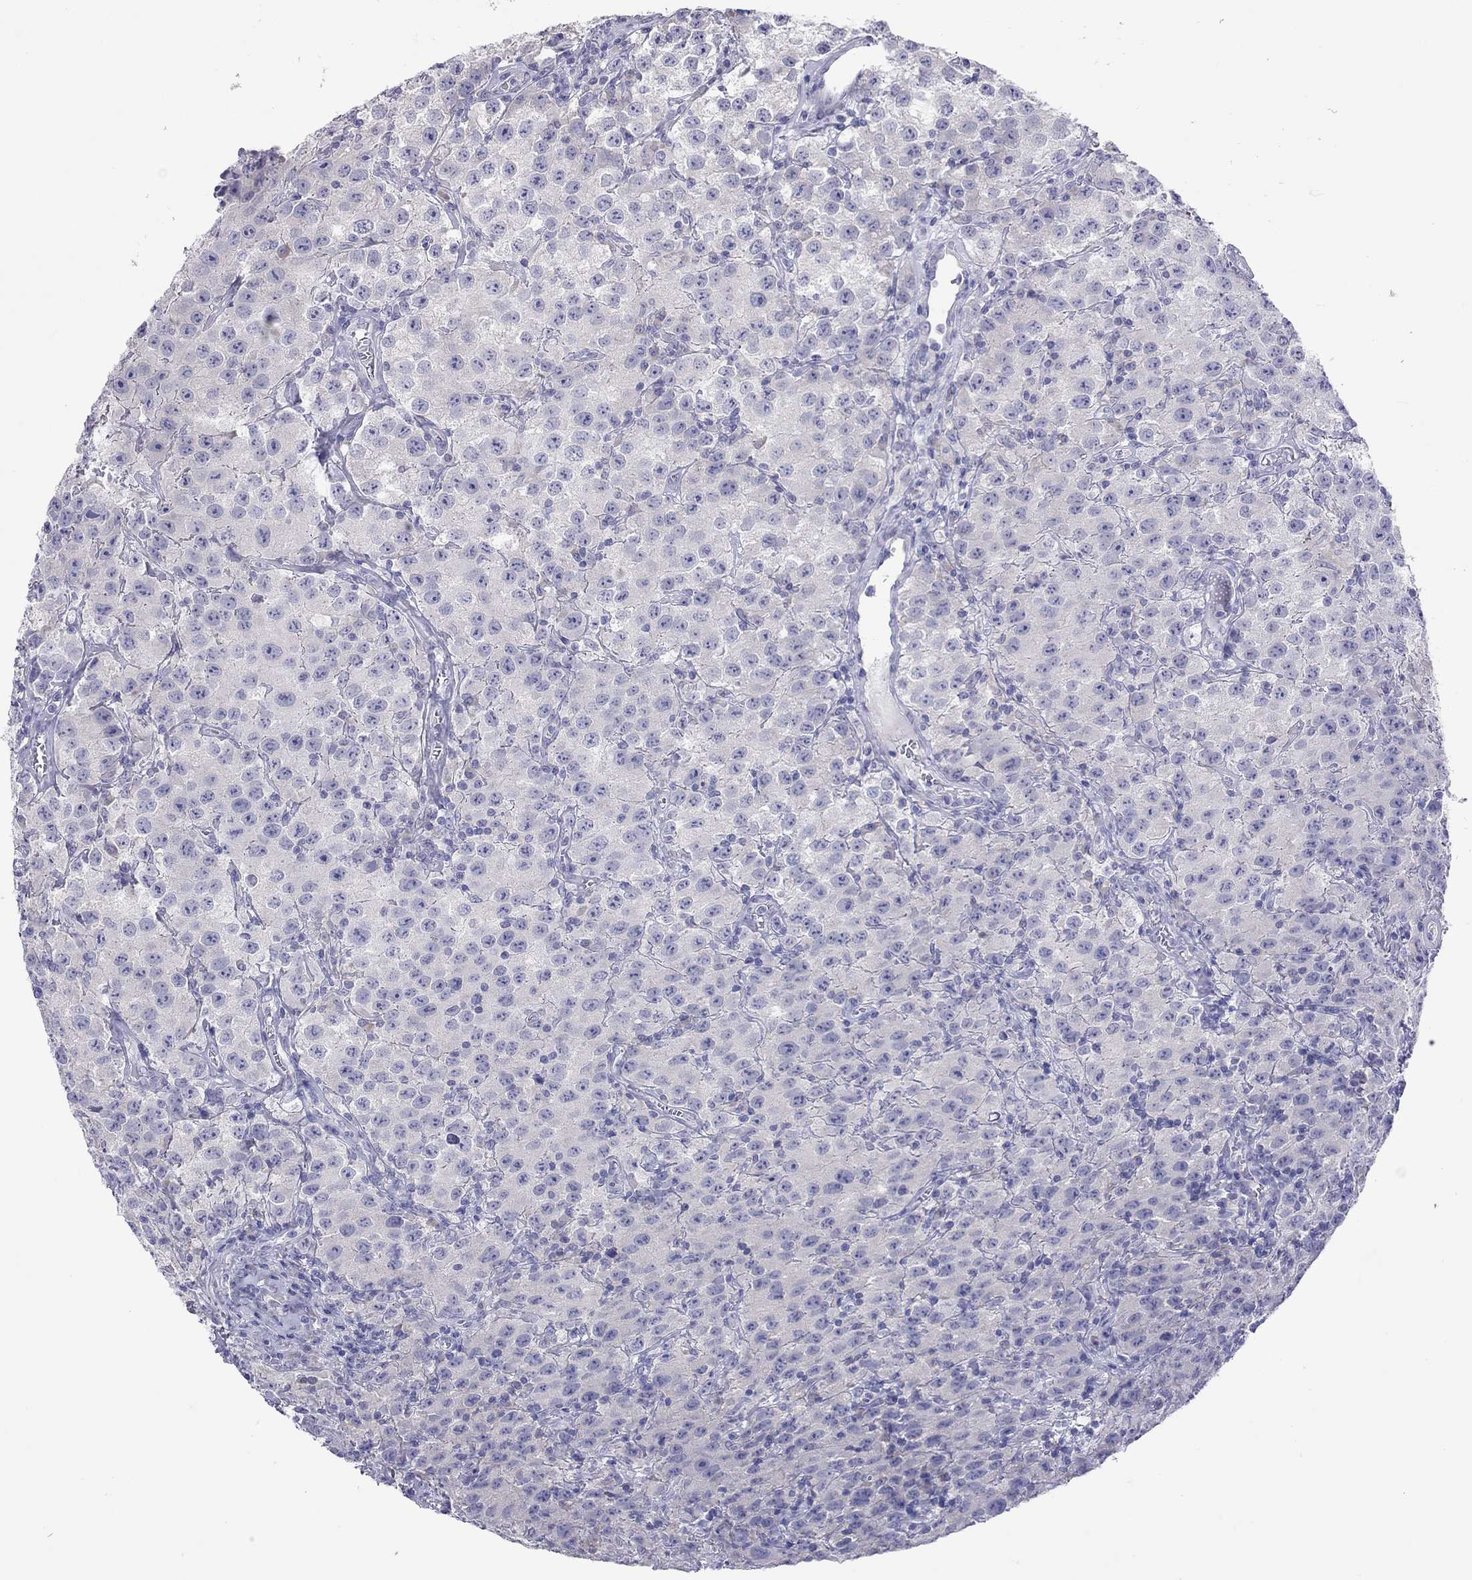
{"staining": {"intensity": "negative", "quantity": "none", "location": "none"}, "tissue": "testis cancer", "cell_type": "Tumor cells", "image_type": "cancer", "snomed": [{"axis": "morphology", "description": "Seminoma, NOS"}, {"axis": "topography", "description": "Testis"}], "caption": "Immunohistochemistry of testis cancer exhibits no staining in tumor cells.", "gene": "COL9A1", "patient": {"sex": "male", "age": 52}}